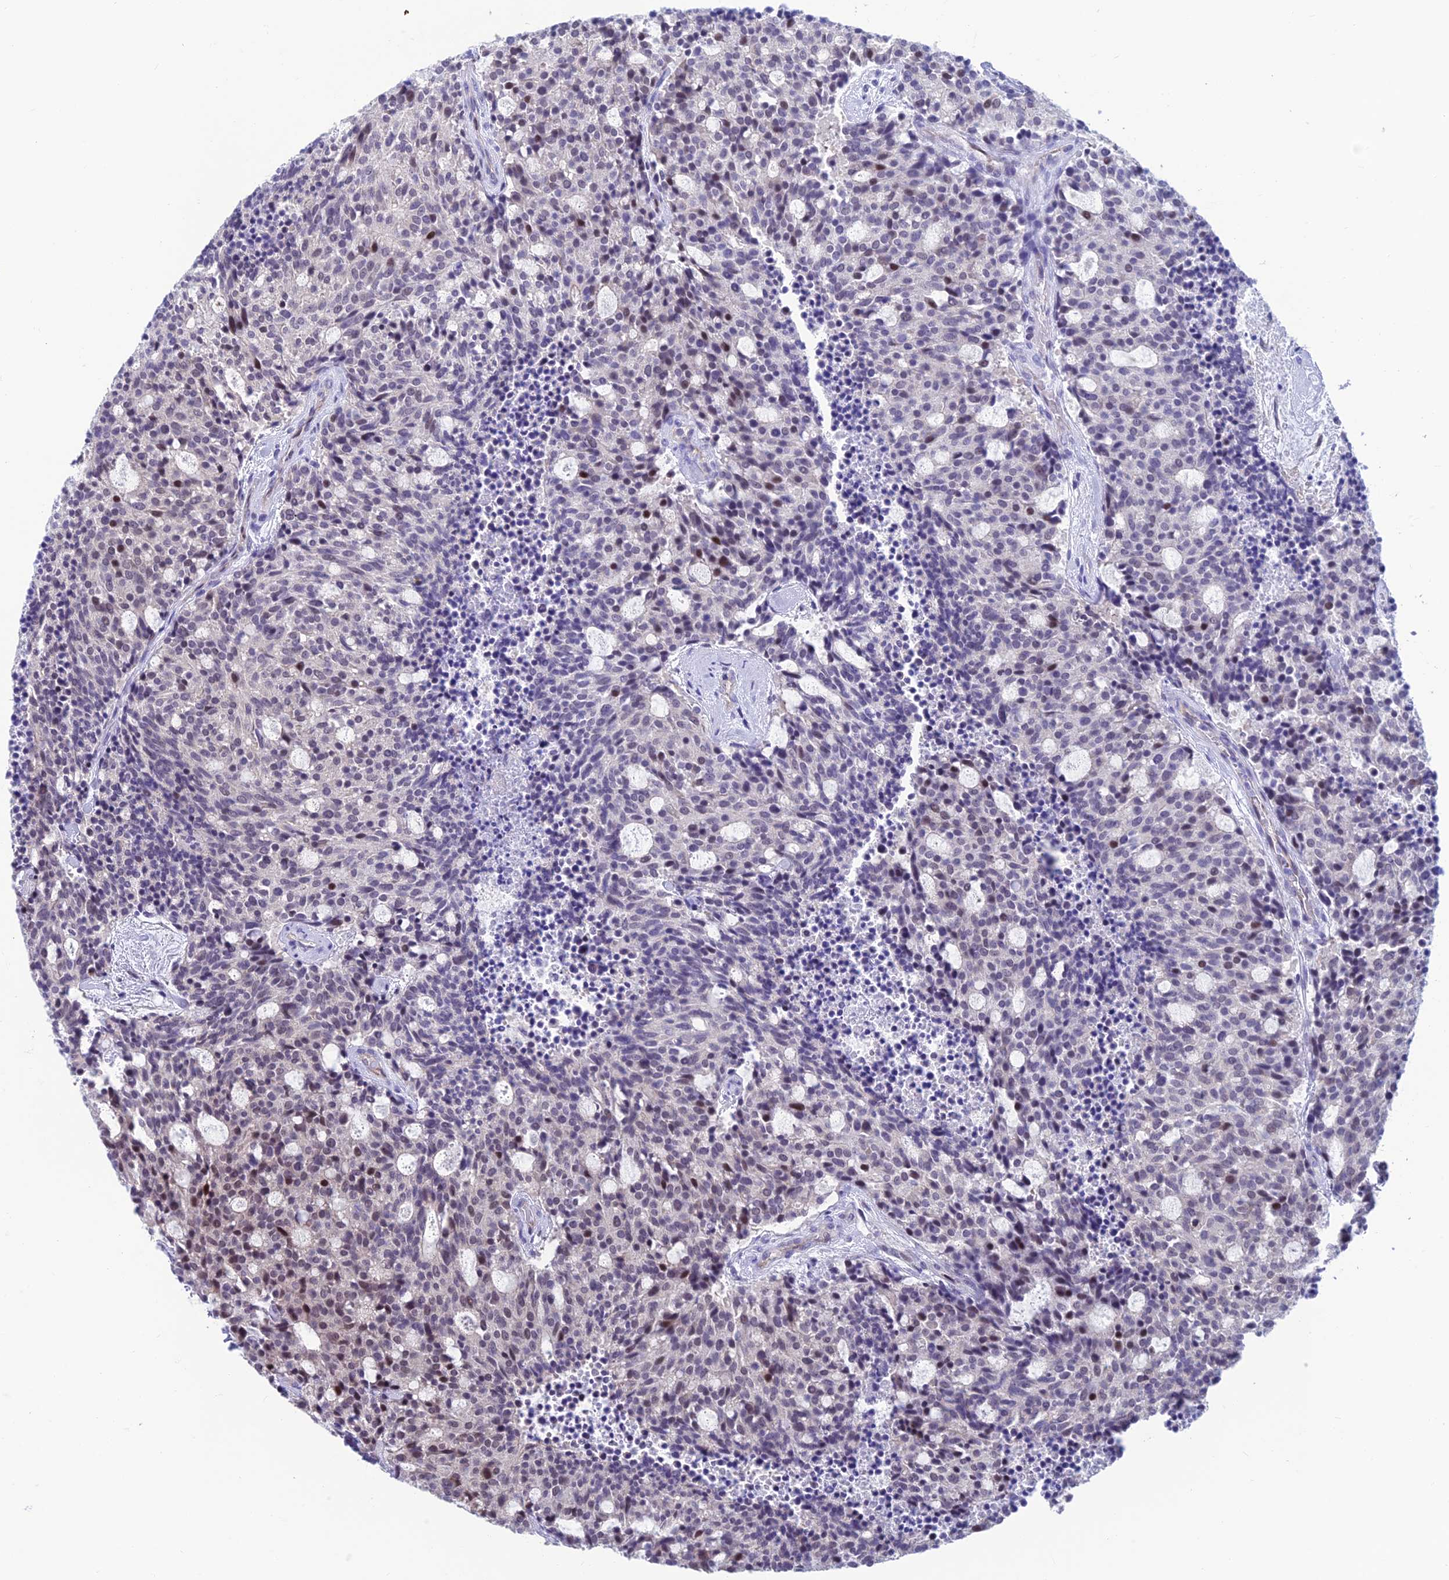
{"staining": {"intensity": "moderate", "quantity": "<25%", "location": "nuclear"}, "tissue": "carcinoid", "cell_type": "Tumor cells", "image_type": "cancer", "snomed": [{"axis": "morphology", "description": "Carcinoid, malignant, NOS"}, {"axis": "topography", "description": "Pancreas"}], "caption": "There is low levels of moderate nuclear expression in tumor cells of carcinoid, as demonstrated by immunohistochemical staining (brown color).", "gene": "KIAA1191", "patient": {"sex": "female", "age": 54}}